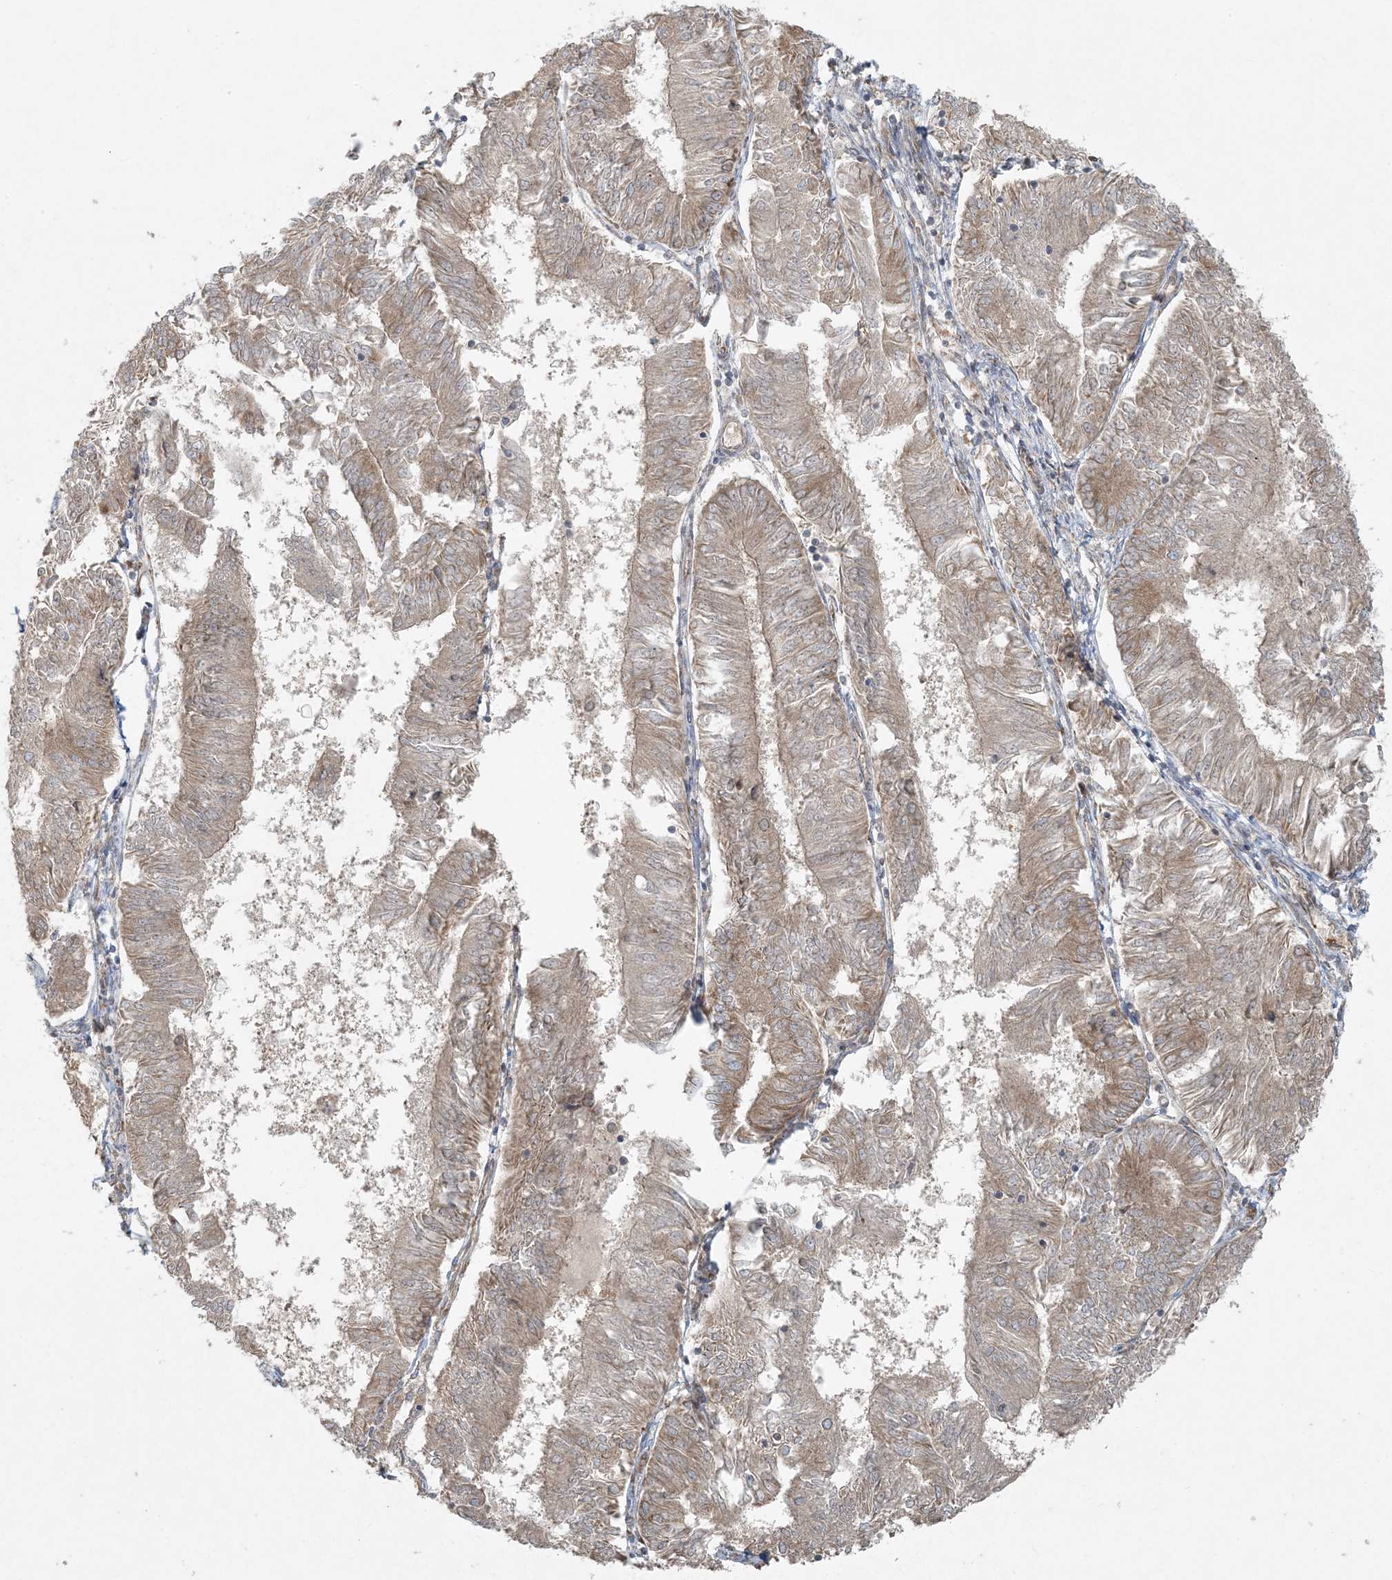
{"staining": {"intensity": "weak", "quantity": ">75%", "location": "cytoplasmic/membranous"}, "tissue": "endometrial cancer", "cell_type": "Tumor cells", "image_type": "cancer", "snomed": [{"axis": "morphology", "description": "Adenocarcinoma, NOS"}, {"axis": "topography", "description": "Endometrium"}], "caption": "Protein expression analysis of human adenocarcinoma (endometrial) reveals weak cytoplasmic/membranous staining in about >75% of tumor cells. (Stains: DAB (3,3'-diaminobenzidine) in brown, nuclei in blue, Microscopy: brightfield microscopy at high magnification).", "gene": "ZNF263", "patient": {"sex": "female", "age": 58}}